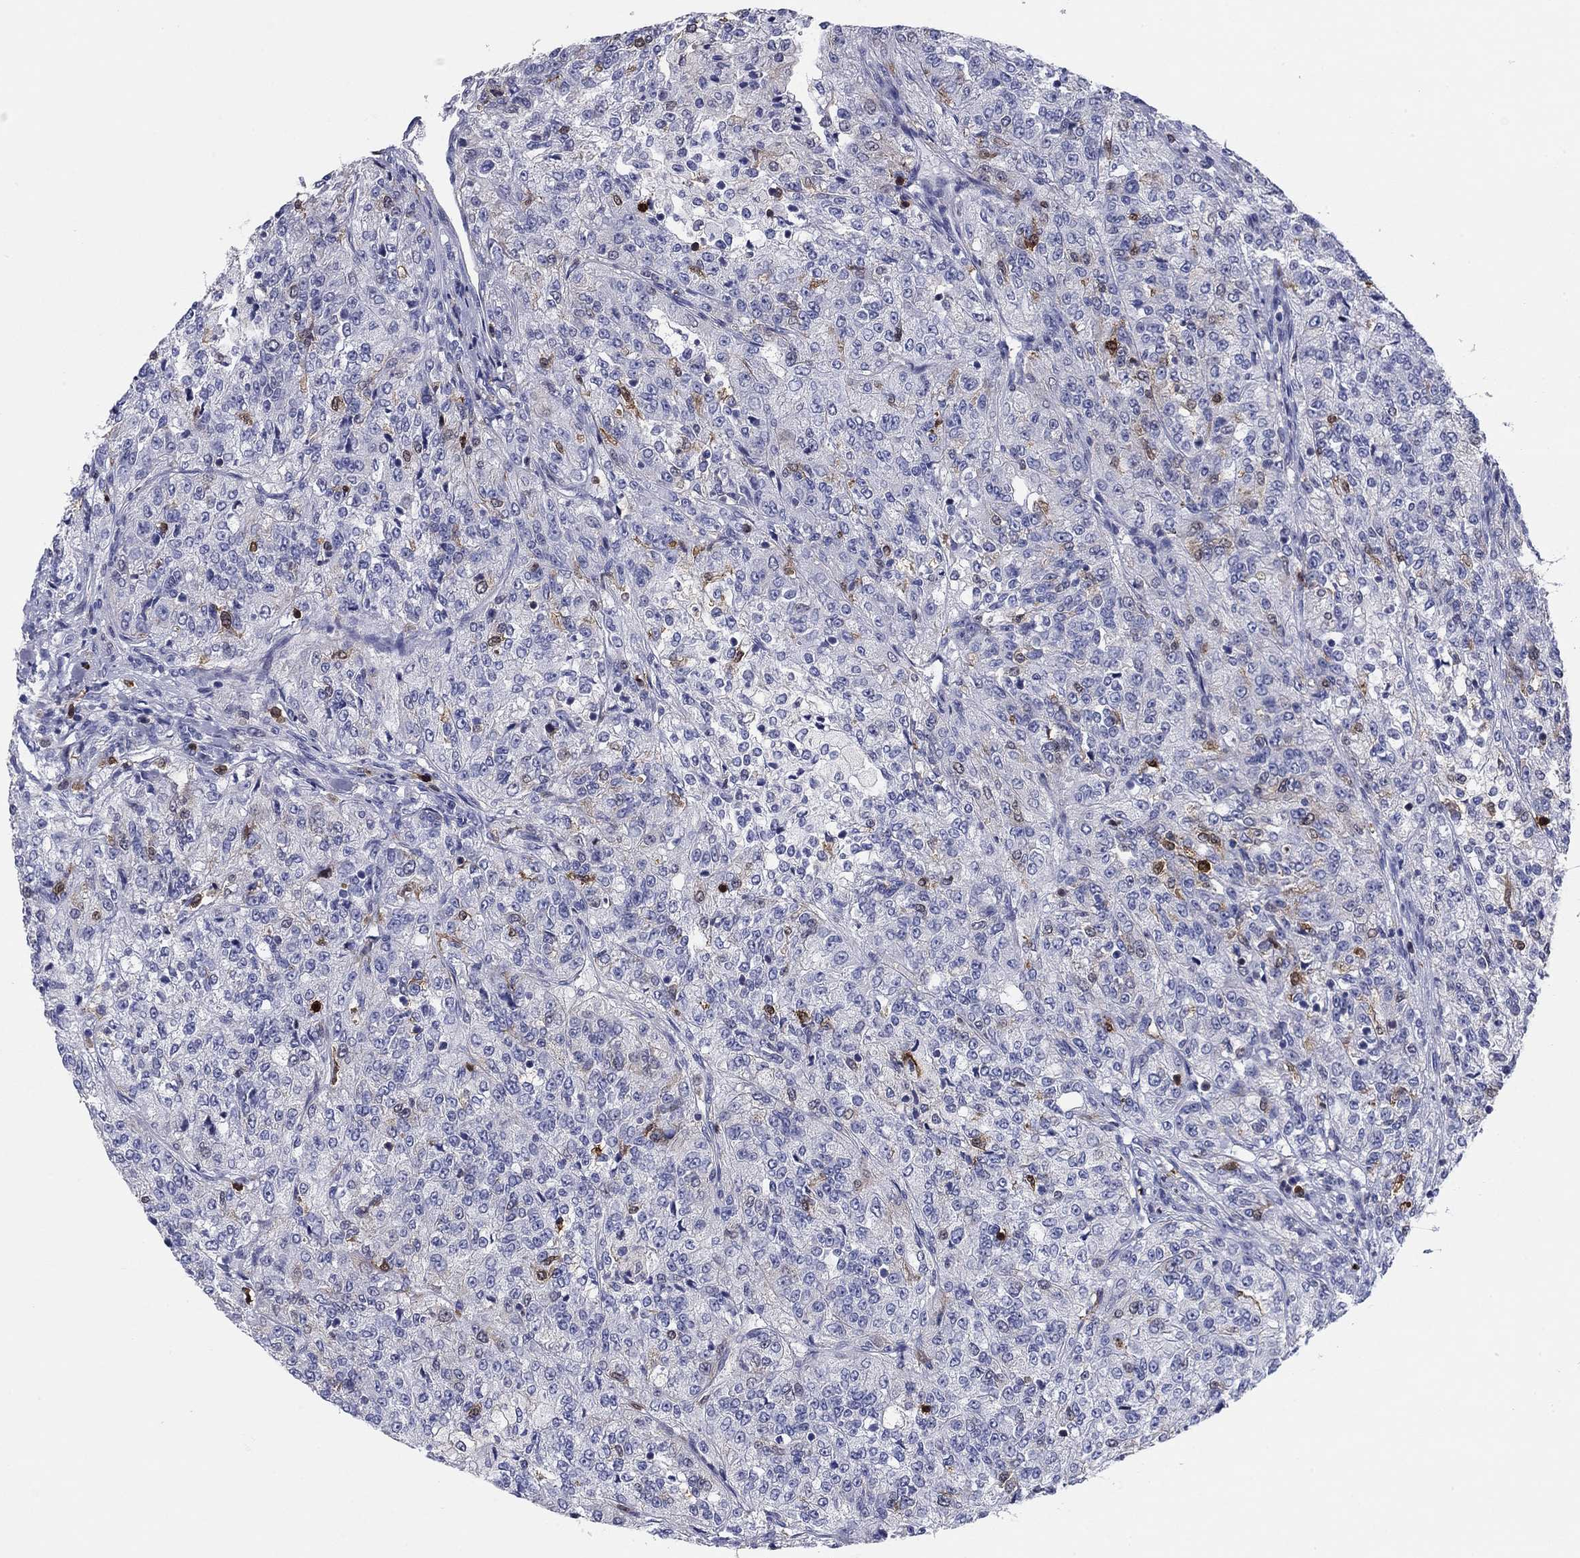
{"staining": {"intensity": "negative", "quantity": "none", "location": "none"}, "tissue": "renal cancer", "cell_type": "Tumor cells", "image_type": "cancer", "snomed": [{"axis": "morphology", "description": "Adenocarcinoma, NOS"}, {"axis": "topography", "description": "Kidney"}], "caption": "The micrograph displays no significant positivity in tumor cells of renal adenocarcinoma.", "gene": "STMN1", "patient": {"sex": "female", "age": 63}}